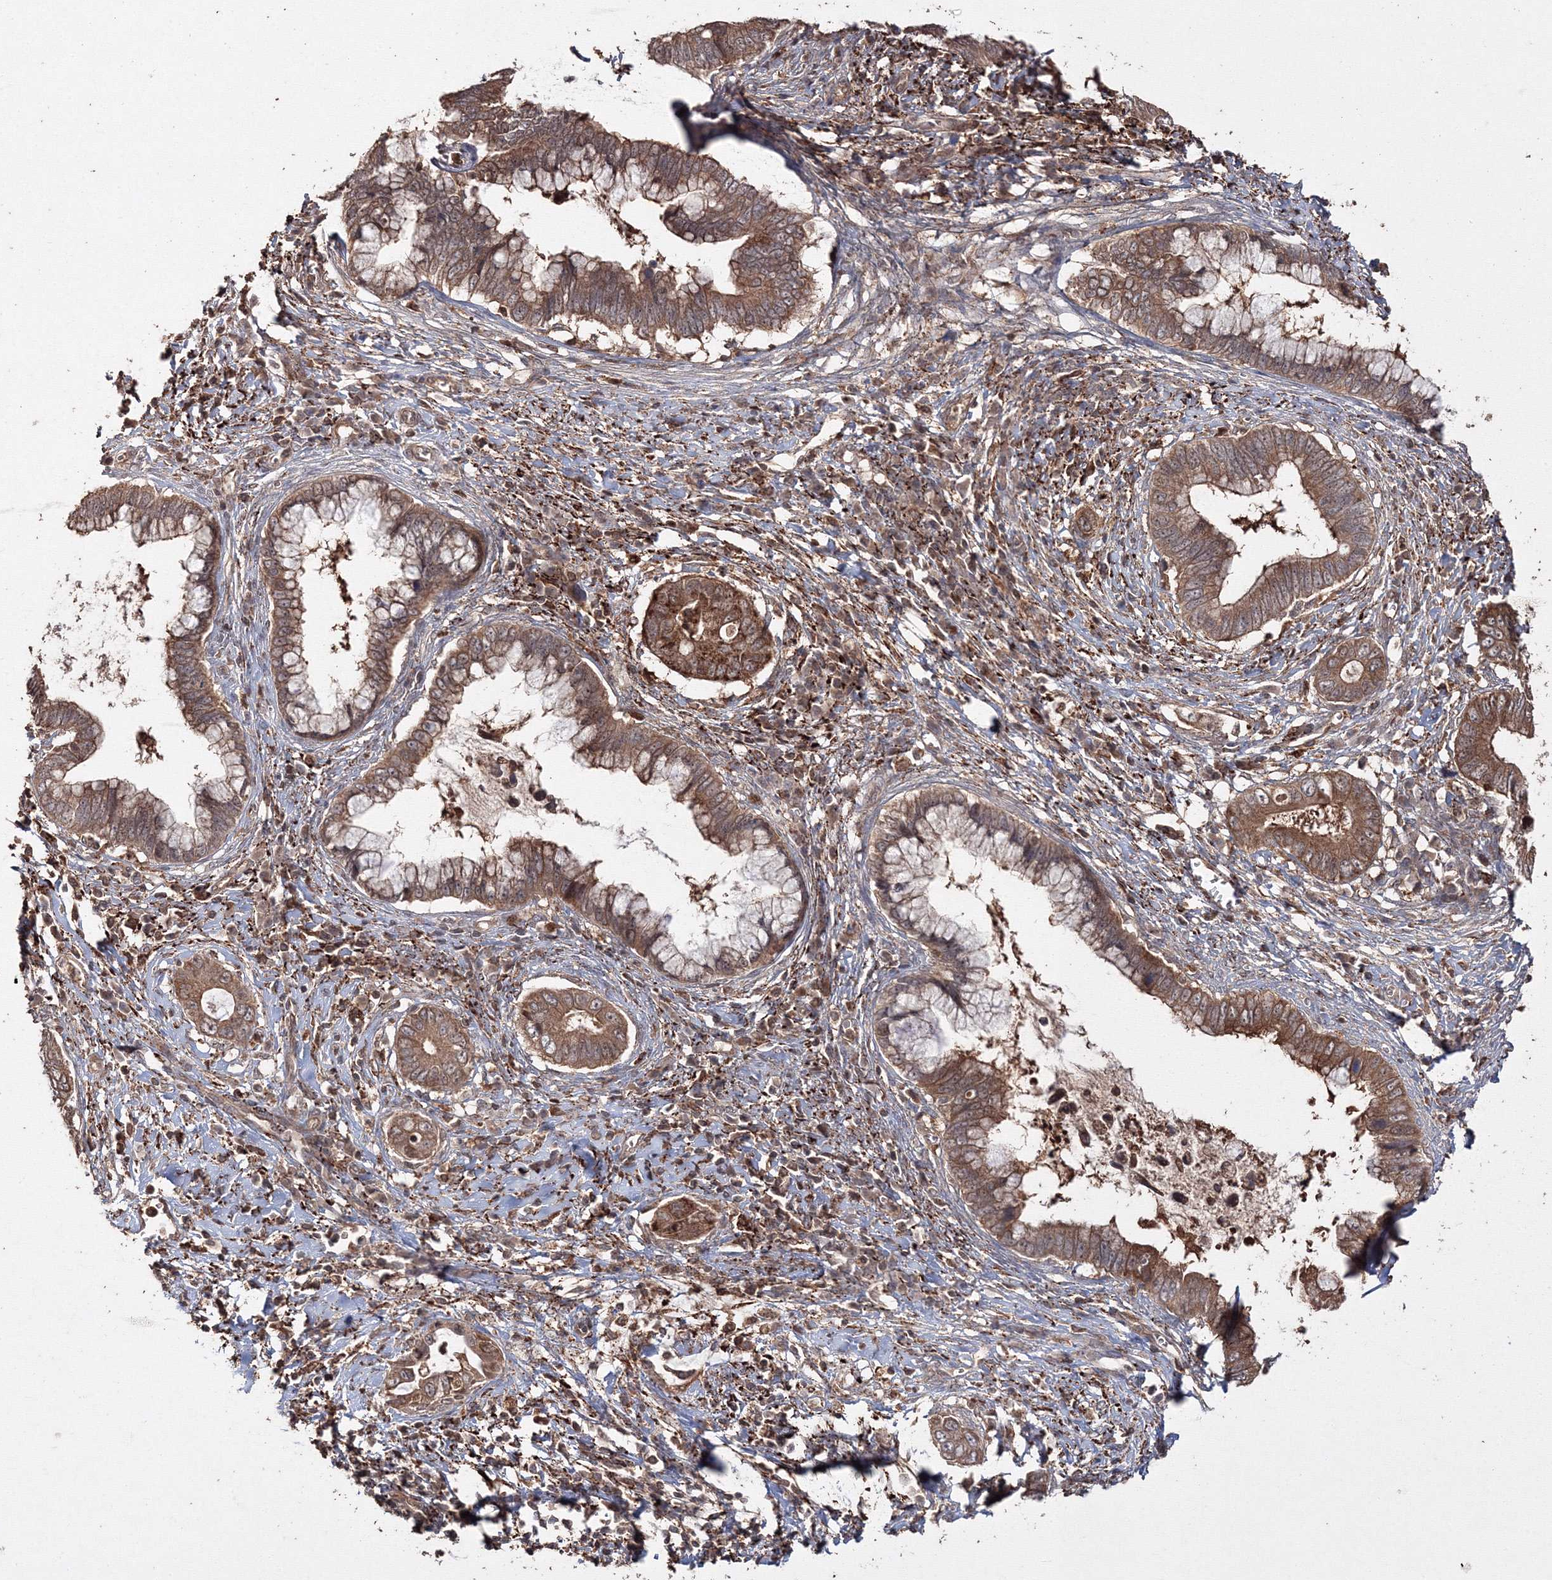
{"staining": {"intensity": "moderate", "quantity": ">75%", "location": "cytoplasmic/membranous"}, "tissue": "cervical cancer", "cell_type": "Tumor cells", "image_type": "cancer", "snomed": [{"axis": "morphology", "description": "Adenocarcinoma, NOS"}, {"axis": "topography", "description": "Cervix"}], "caption": "Protein staining reveals moderate cytoplasmic/membranous staining in approximately >75% of tumor cells in cervical cancer. (DAB (3,3'-diaminobenzidine) = brown stain, brightfield microscopy at high magnification).", "gene": "DDO", "patient": {"sex": "female", "age": 44}}